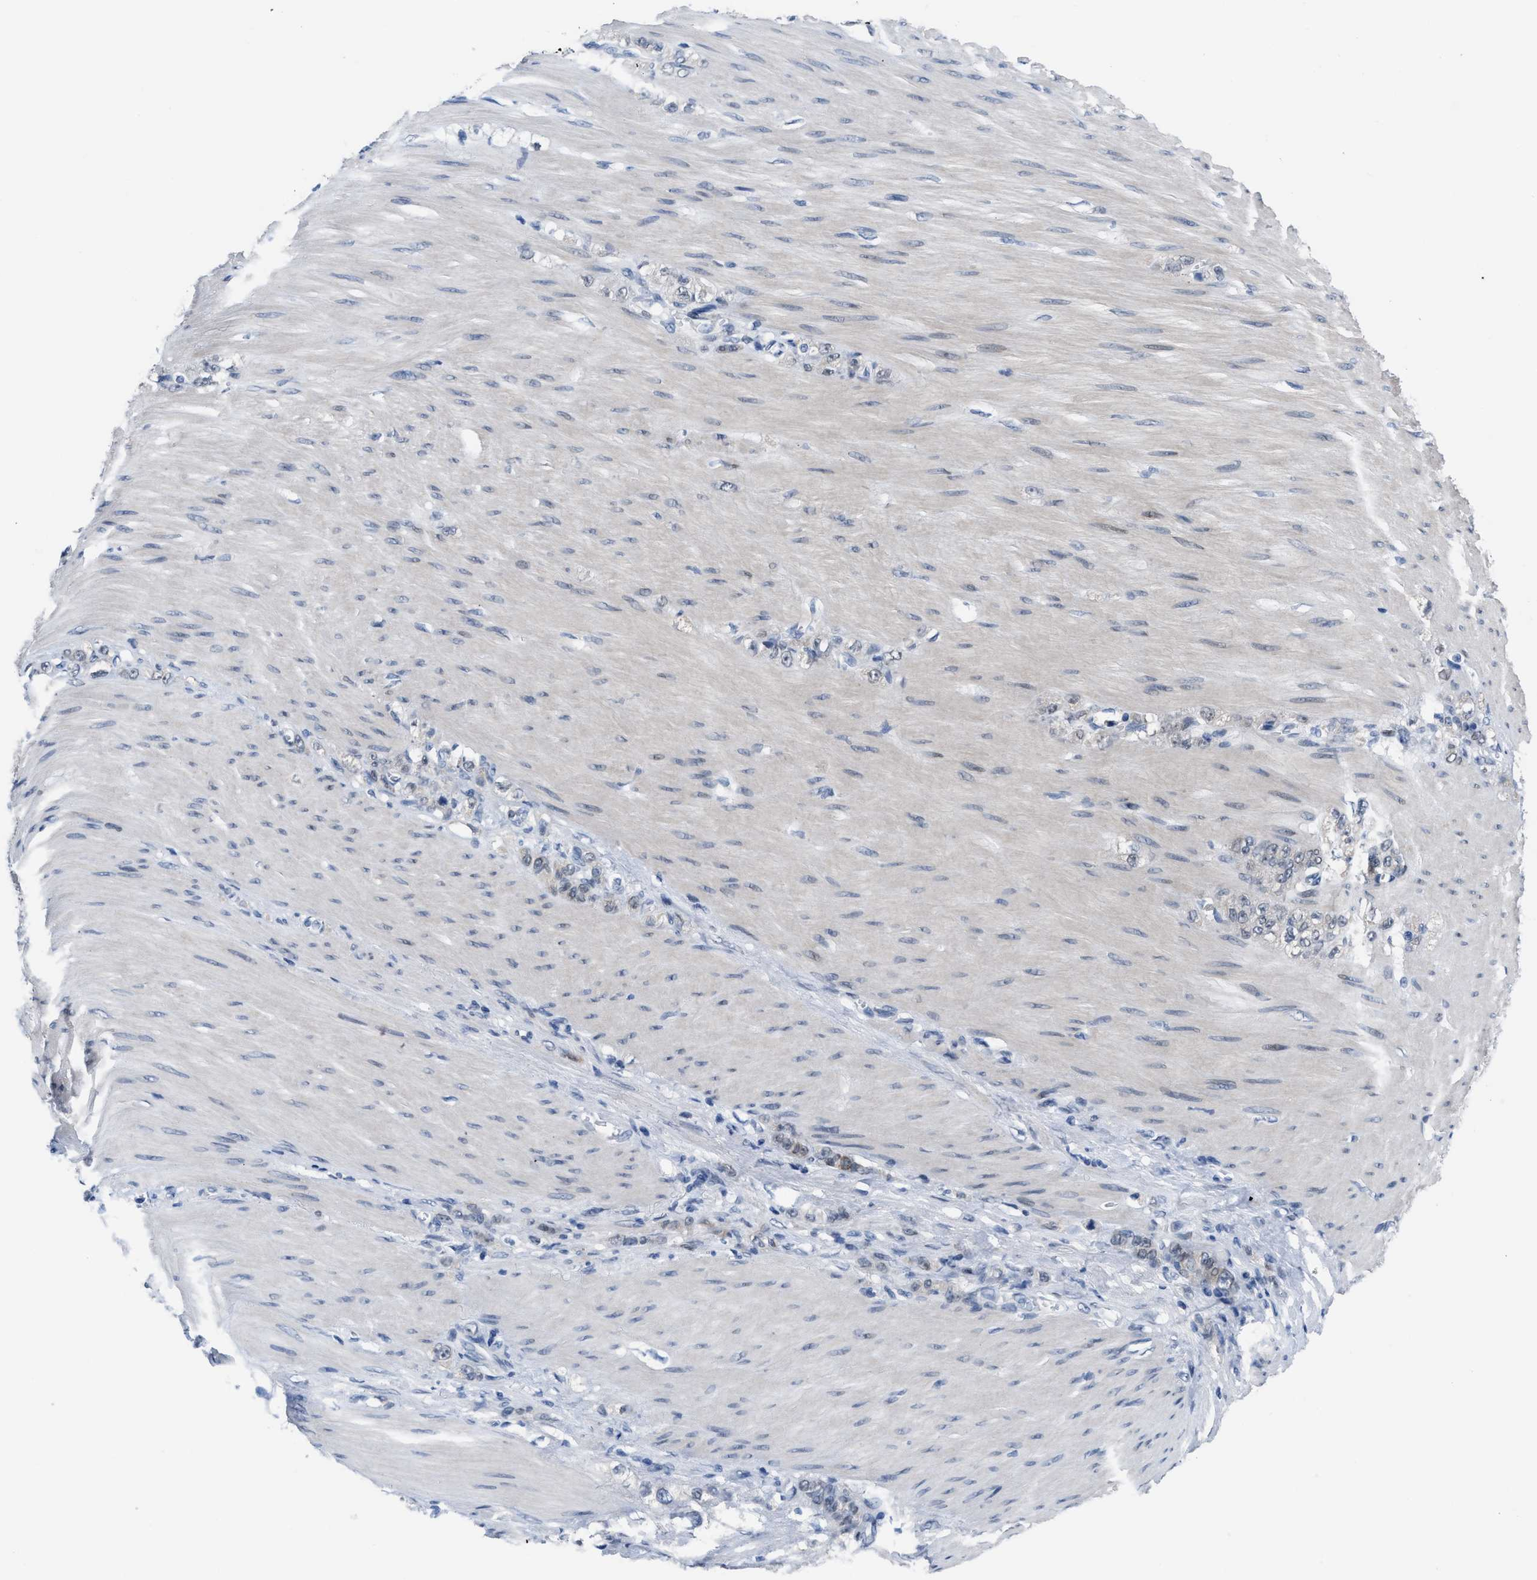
{"staining": {"intensity": "negative", "quantity": "none", "location": "none"}, "tissue": "stomach cancer", "cell_type": "Tumor cells", "image_type": "cancer", "snomed": [{"axis": "morphology", "description": "Normal tissue, NOS"}, {"axis": "morphology", "description": "Adenocarcinoma, NOS"}, {"axis": "topography", "description": "Stomach"}], "caption": "The histopathology image shows no staining of tumor cells in stomach adenocarcinoma.", "gene": "SETDB1", "patient": {"sex": "male", "age": 82}}